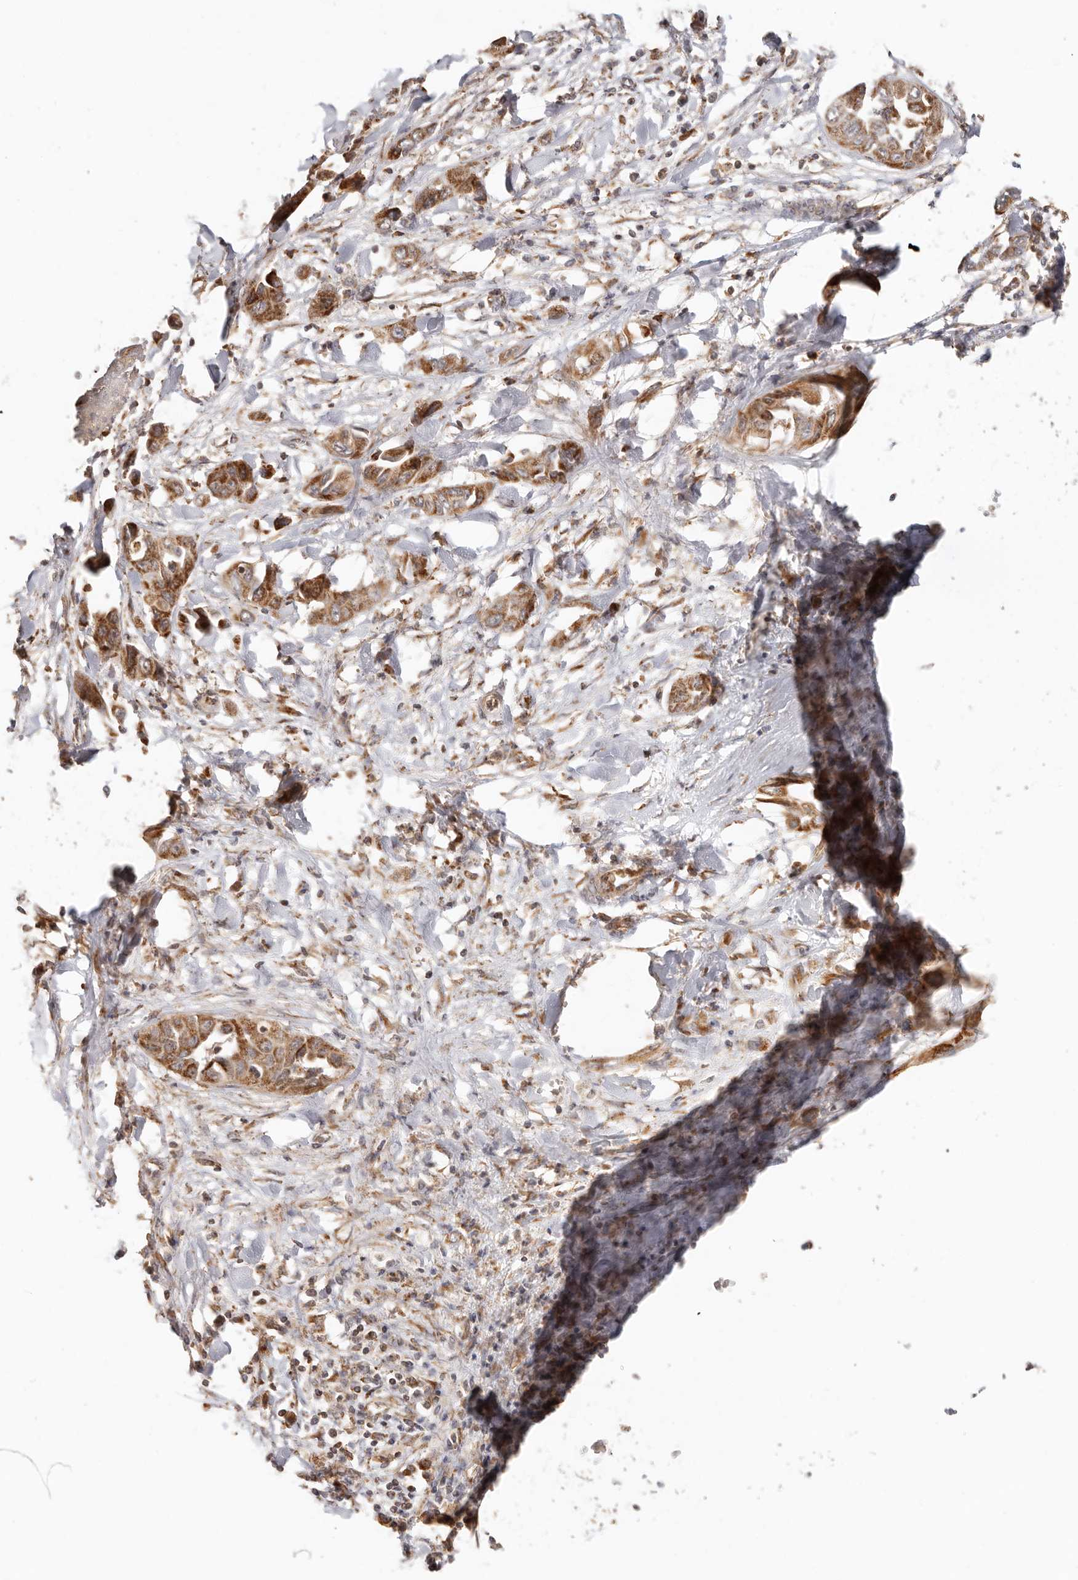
{"staining": {"intensity": "strong", "quantity": ">75%", "location": "cytoplasmic/membranous"}, "tissue": "liver cancer", "cell_type": "Tumor cells", "image_type": "cancer", "snomed": [{"axis": "morphology", "description": "Cholangiocarcinoma"}, {"axis": "topography", "description": "Liver"}], "caption": "A histopathology image of human liver cancer (cholangiocarcinoma) stained for a protein reveals strong cytoplasmic/membranous brown staining in tumor cells.", "gene": "NDUFB11", "patient": {"sex": "female", "age": 52}}